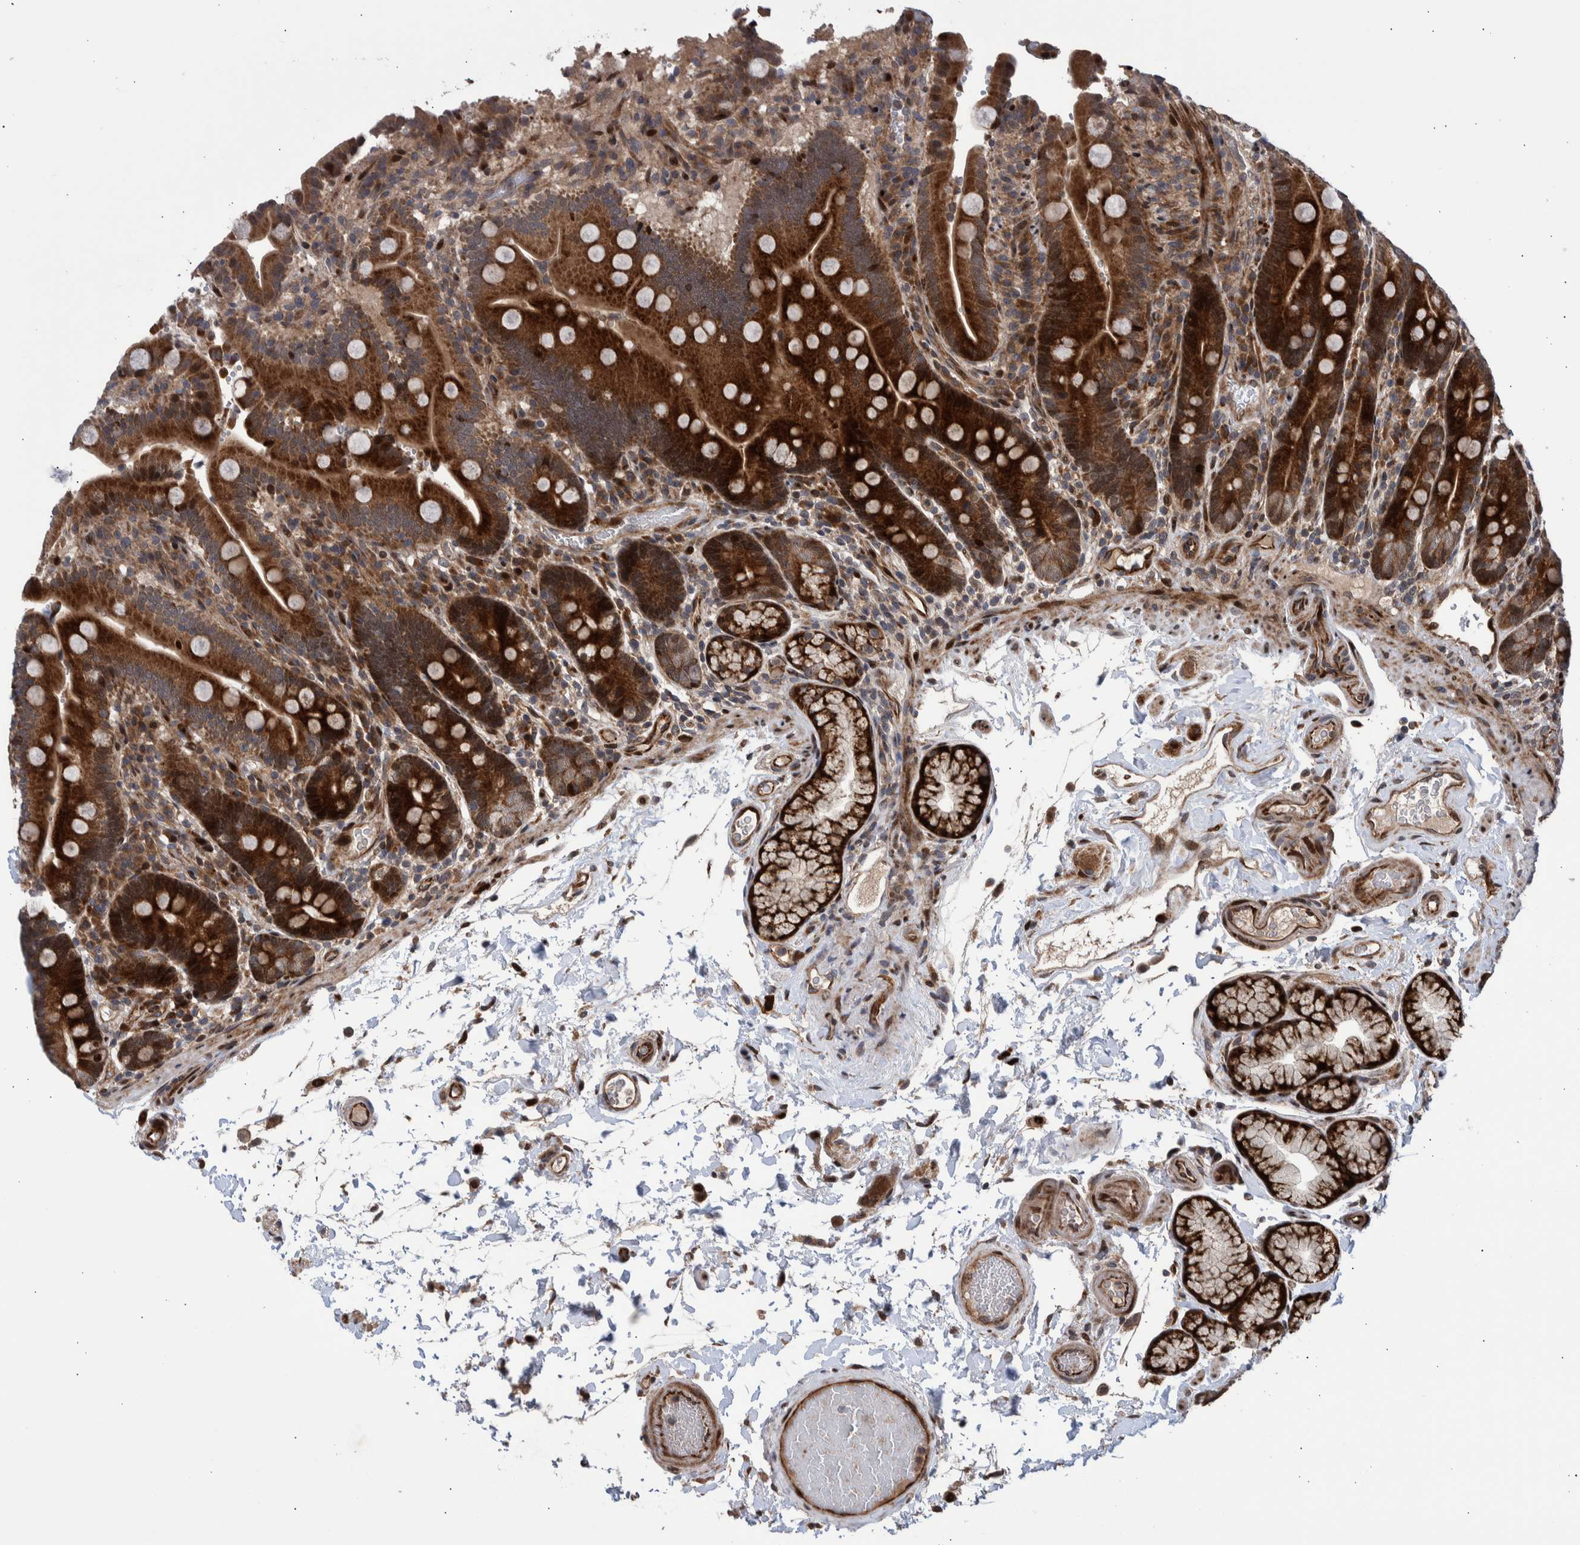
{"staining": {"intensity": "strong", "quantity": ">75%", "location": "cytoplasmic/membranous,nuclear"}, "tissue": "duodenum", "cell_type": "Glandular cells", "image_type": "normal", "snomed": [{"axis": "morphology", "description": "Normal tissue, NOS"}, {"axis": "topography", "description": "Small intestine, NOS"}], "caption": "IHC staining of normal duodenum, which shows high levels of strong cytoplasmic/membranous,nuclear positivity in approximately >75% of glandular cells indicating strong cytoplasmic/membranous,nuclear protein positivity. The staining was performed using DAB (brown) for protein detection and nuclei were counterstained in hematoxylin (blue).", "gene": "SHISA6", "patient": {"sex": "female", "age": 71}}